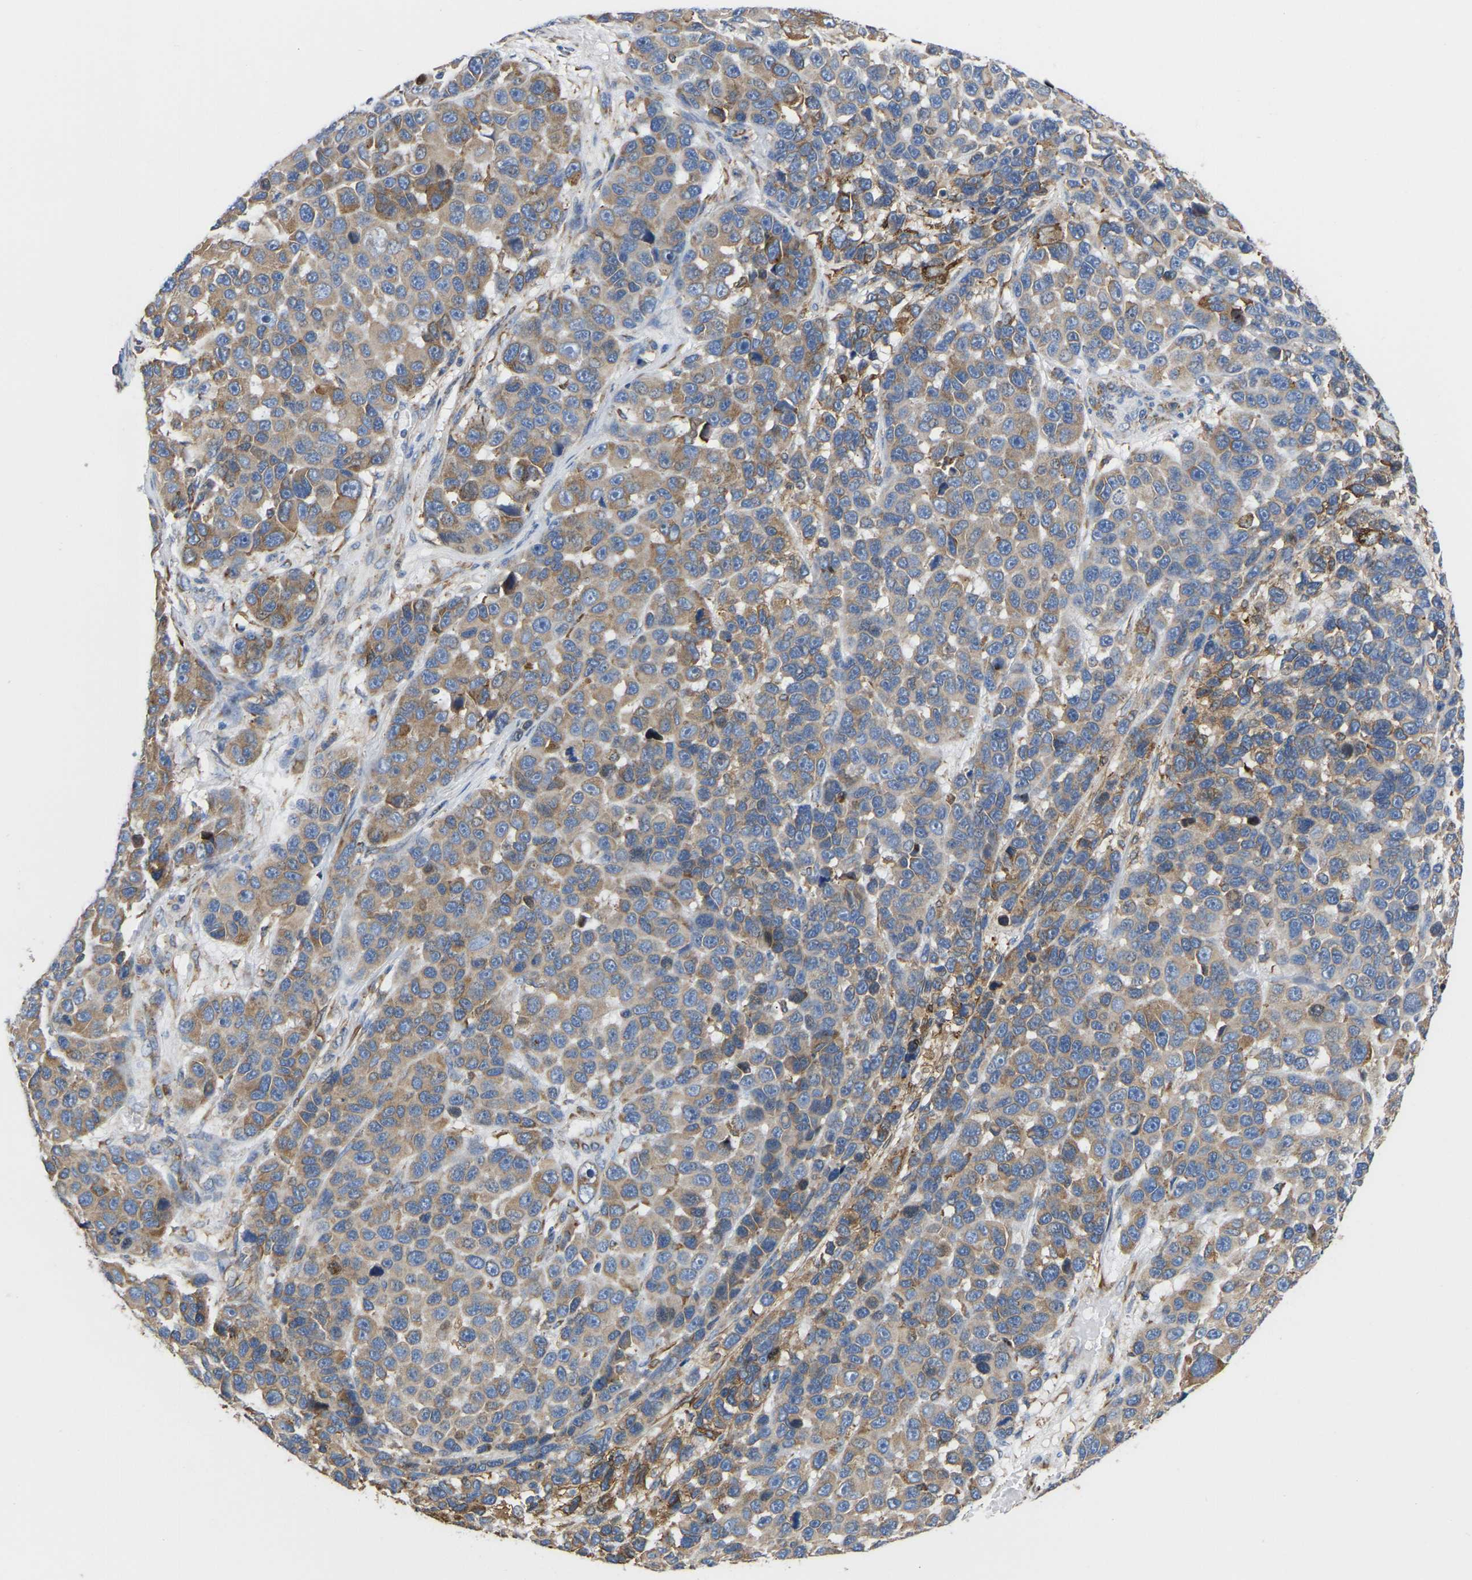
{"staining": {"intensity": "moderate", "quantity": ">75%", "location": "cytoplasmic/membranous"}, "tissue": "melanoma", "cell_type": "Tumor cells", "image_type": "cancer", "snomed": [{"axis": "morphology", "description": "Malignant melanoma, NOS"}, {"axis": "topography", "description": "Skin"}], "caption": "A medium amount of moderate cytoplasmic/membranous expression is appreciated in approximately >75% of tumor cells in melanoma tissue.", "gene": "P4HB", "patient": {"sex": "male", "age": 53}}